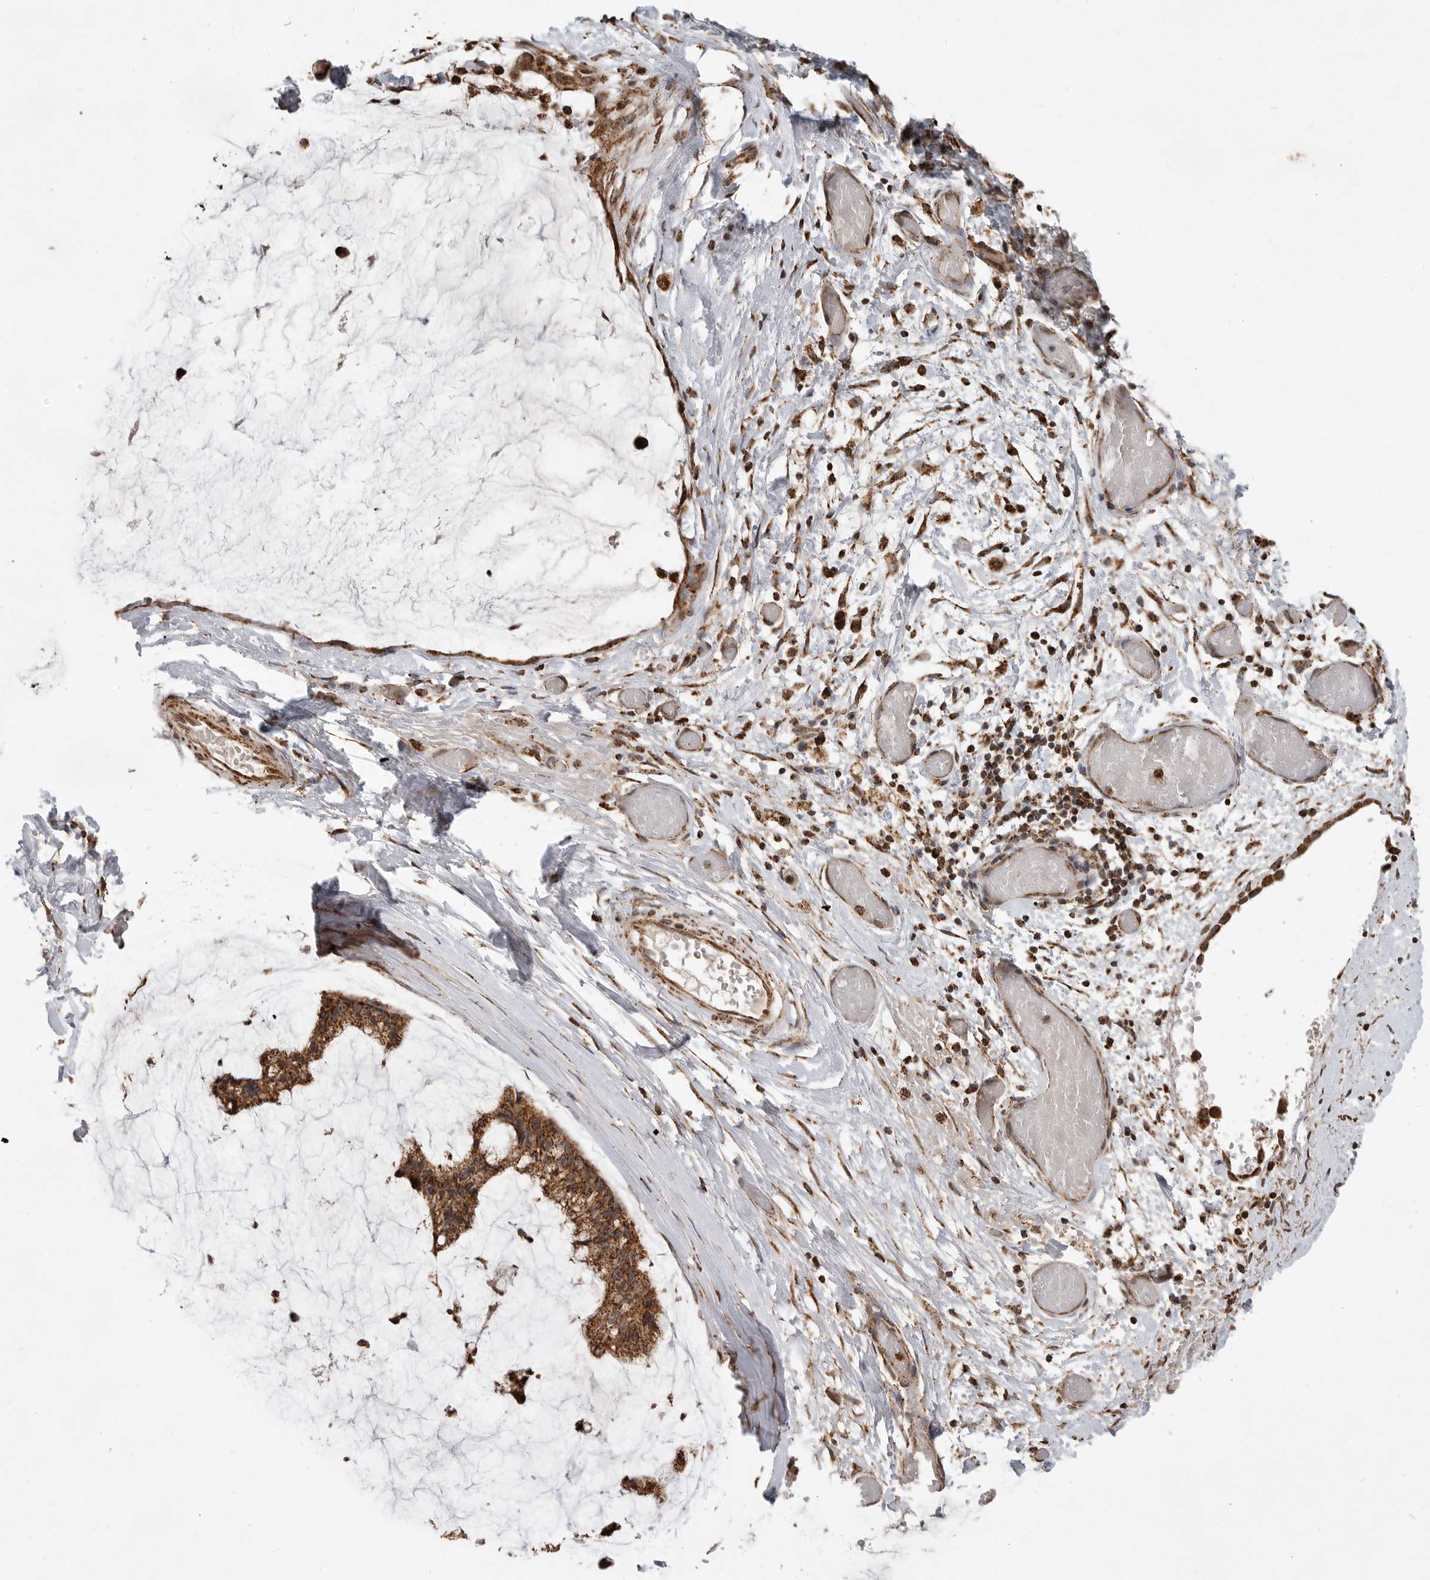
{"staining": {"intensity": "strong", "quantity": ">75%", "location": "cytoplasmic/membranous"}, "tissue": "ovarian cancer", "cell_type": "Tumor cells", "image_type": "cancer", "snomed": [{"axis": "morphology", "description": "Cystadenocarcinoma, mucinous, NOS"}, {"axis": "topography", "description": "Ovary"}], "caption": "Immunohistochemistry (IHC) photomicrograph of neoplastic tissue: human mucinous cystadenocarcinoma (ovarian) stained using immunohistochemistry (IHC) demonstrates high levels of strong protein expression localized specifically in the cytoplasmic/membranous of tumor cells, appearing as a cytoplasmic/membranous brown color.", "gene": "GCNT2", "patient": {"sex": "female", "age": 39}}